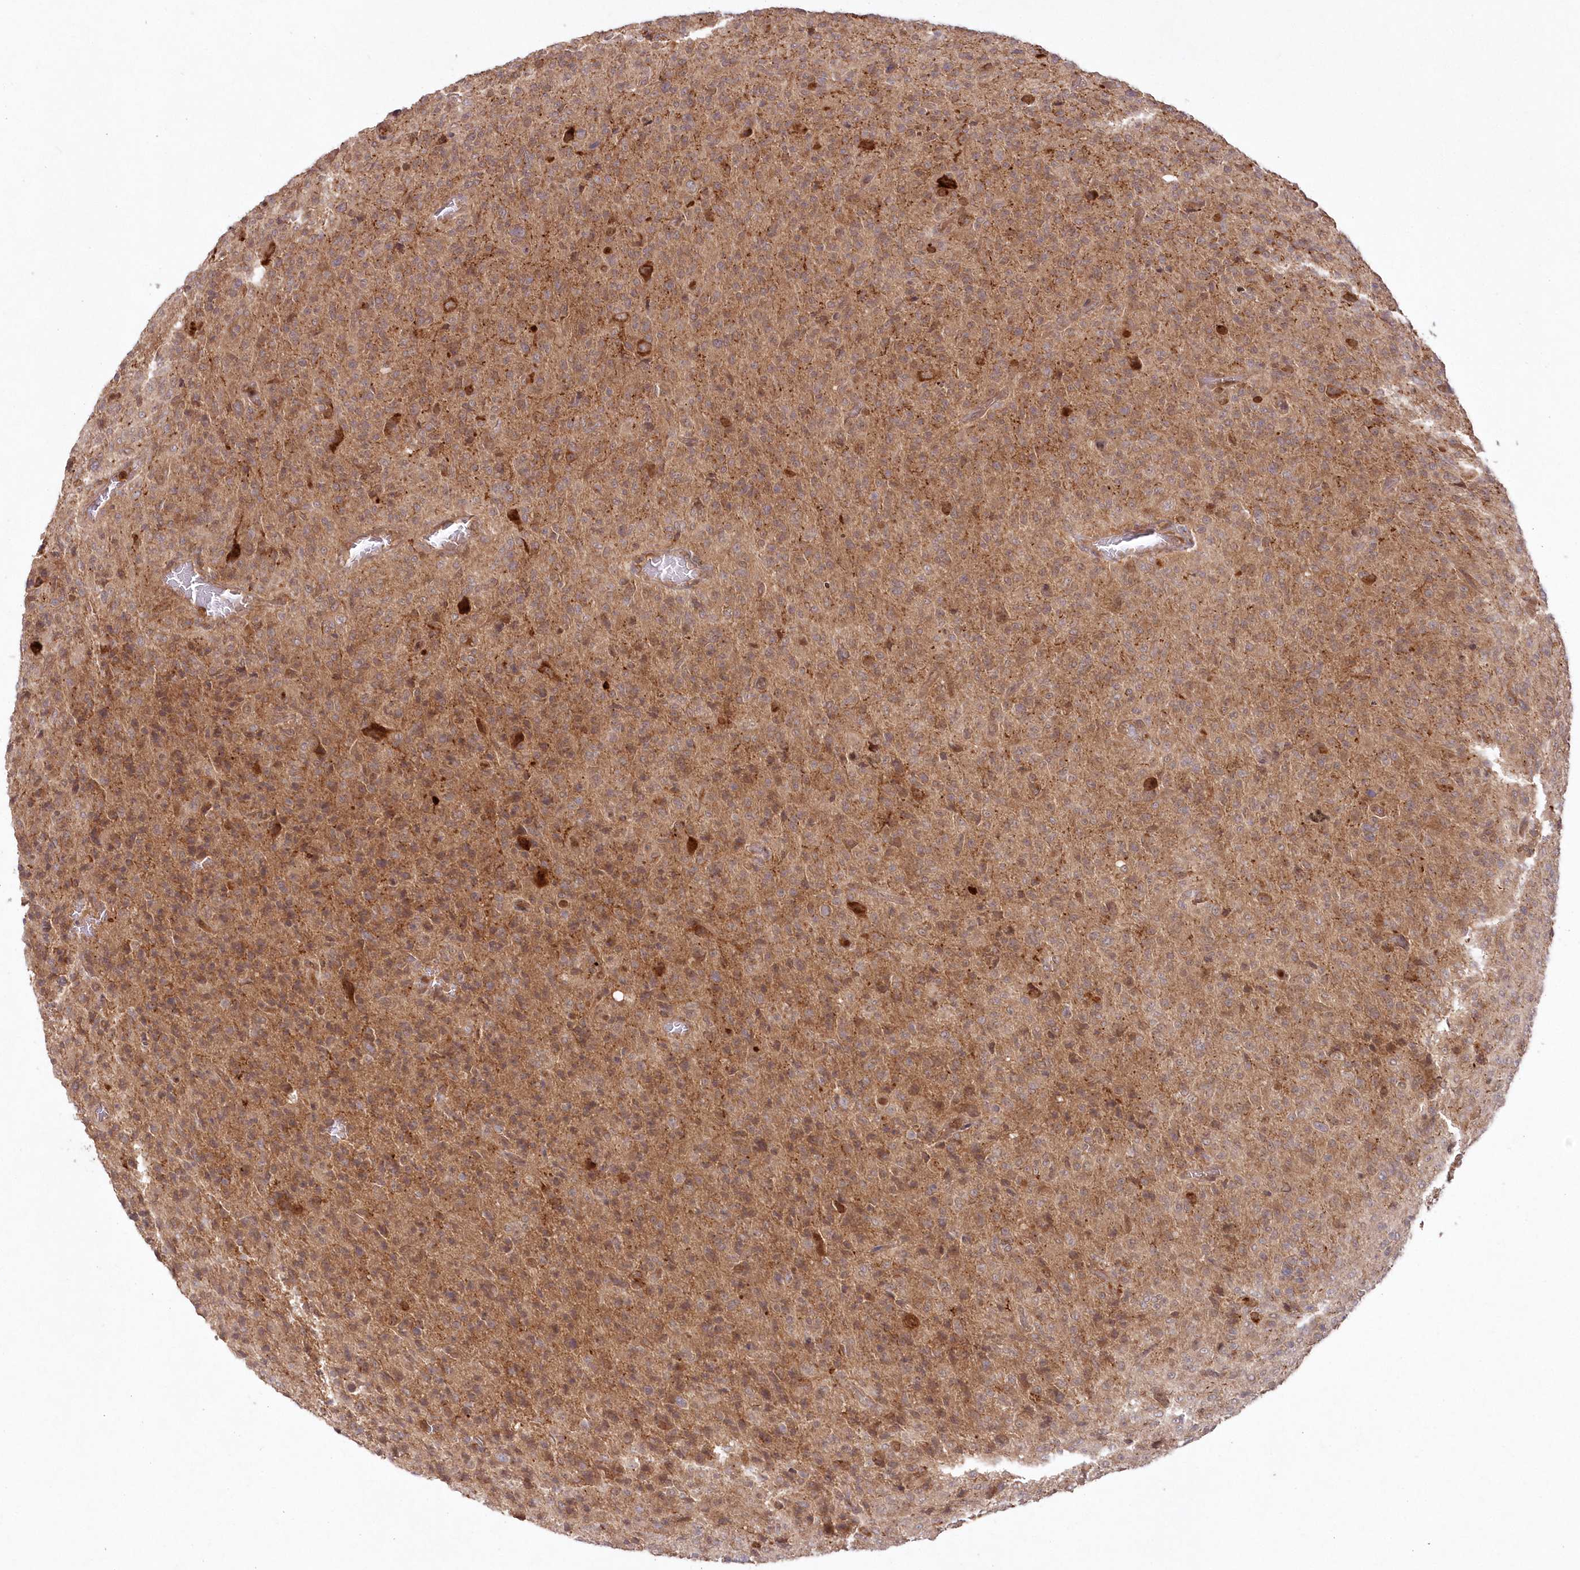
{"staining": {"intensity": "moderate", "quantity": ">75%", "location": "cytoplasmic/membranous"}, "tissue": "glioma", "cell_type": "Tumor cells", "image_type": "cancer", "snomed": [{"axis": "morphology", "description": "Glioma, malignant, High grade"}, {"axis": "topography", "description": "Brain"}], "caption": "Malignant glioma (high-grade) was stained to show a protein in brown. There is medium levels of moderate cytoplasmic/membranous positivity in approximately >75% of tumor cells. (brown staining indicates protein expression, while blue staining denotes nuclei).", "gene": "GBE1", "patient": {"sex": "female", "age": 57}}